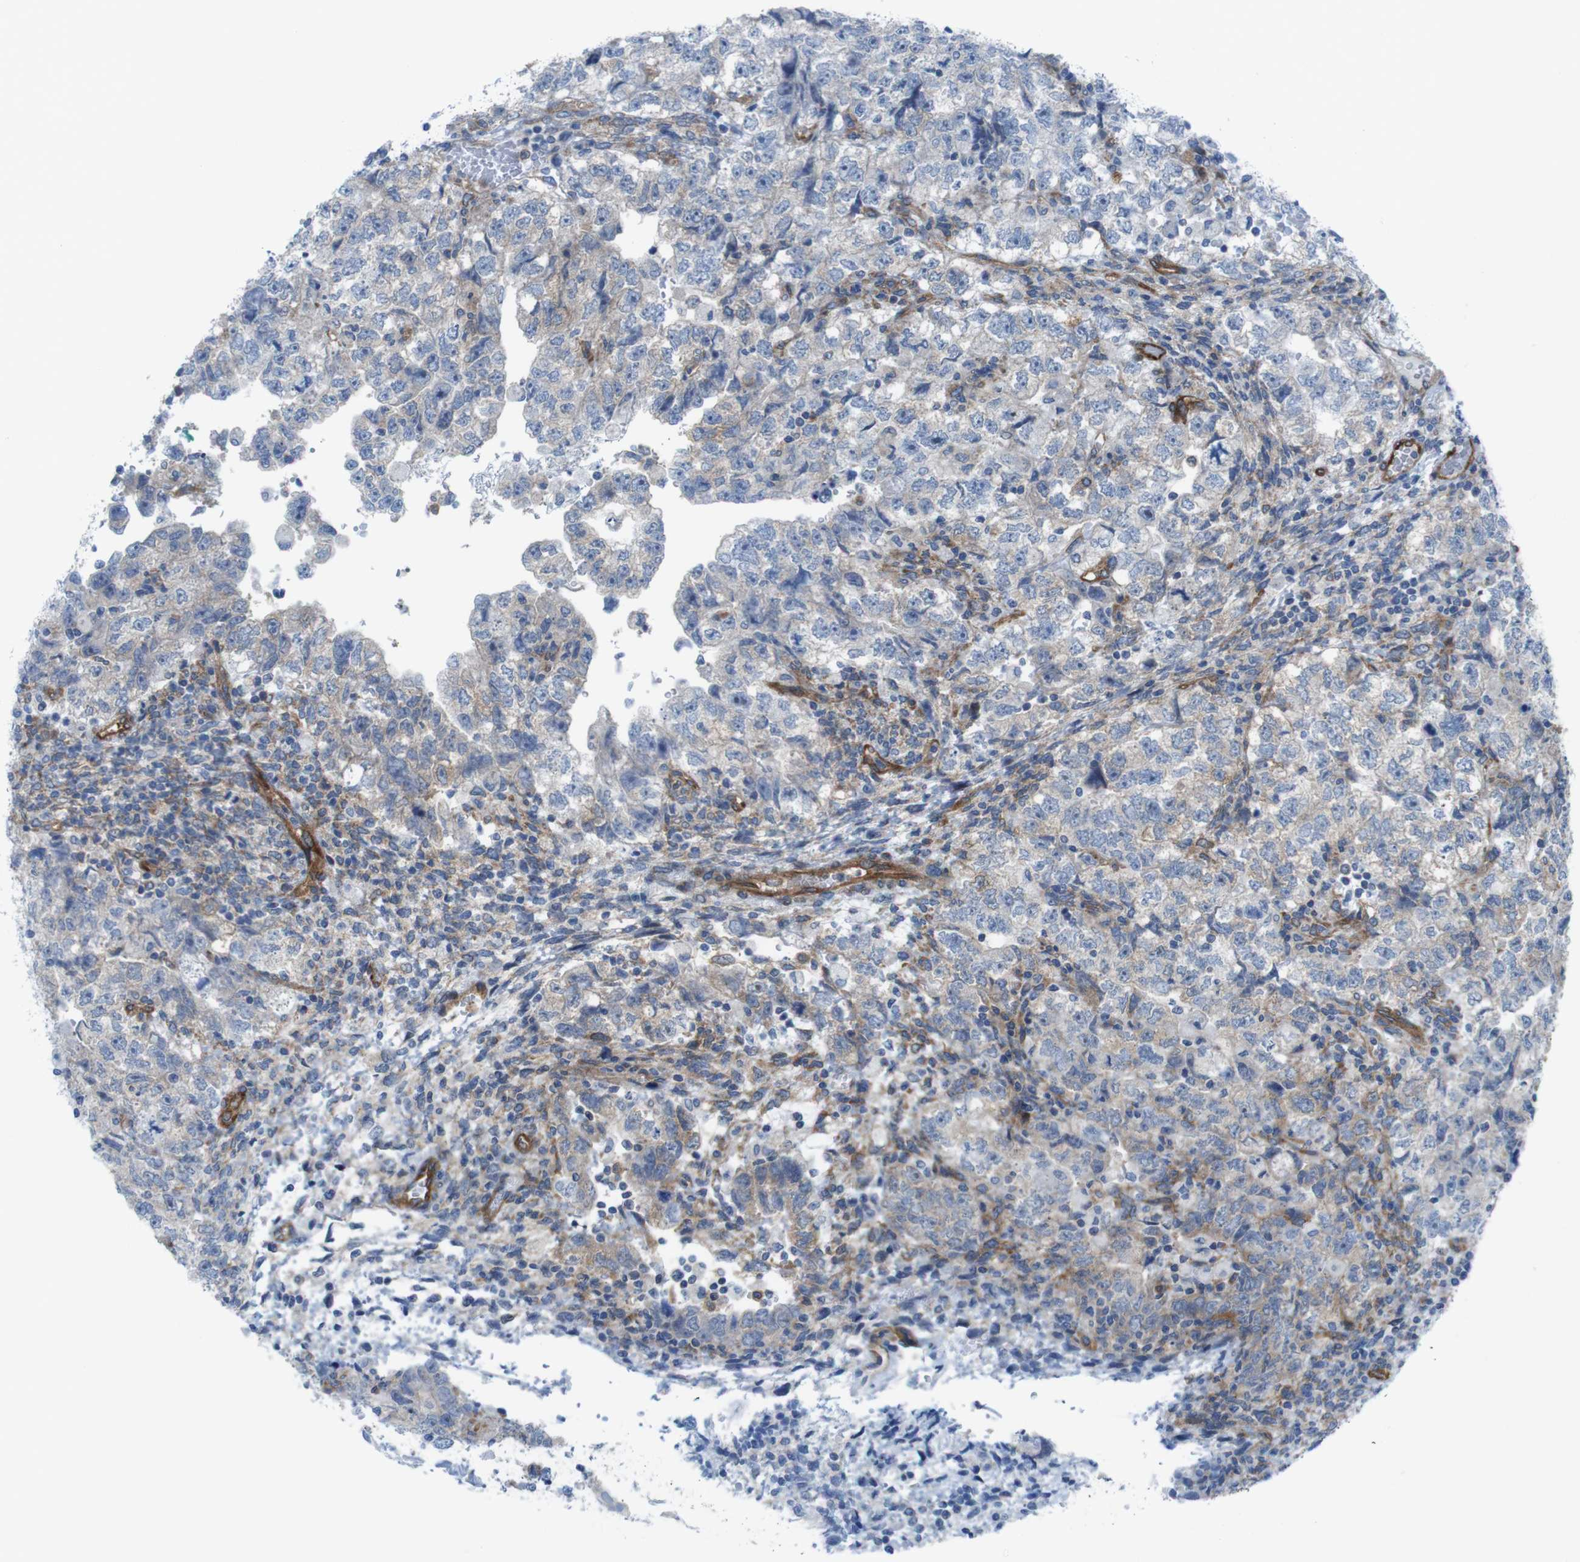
{"staining": {"intensity": "weak", "quantity": "<25%", "location": "cytoplasmic/membranous"}, "tissue": "testis cancer", "cell_type": "Tumor cells", "image_type": "cancer", "snomed": [{"axis": "morphology", "description": "Carcinoma, Embryonal, NOS"}, {"axis": "topography", "description": "Testis"}], "caption": "Immunohistochemistry (IHC) micrograph of testis cancer stained for a protein (brown), which shows no staining in tumor cells. (DAB (3,3'-diaminobenzidine) IHC, high magnification).", "gene": "DIAPH2", "patient": {"sex": "male", "age": 36}}